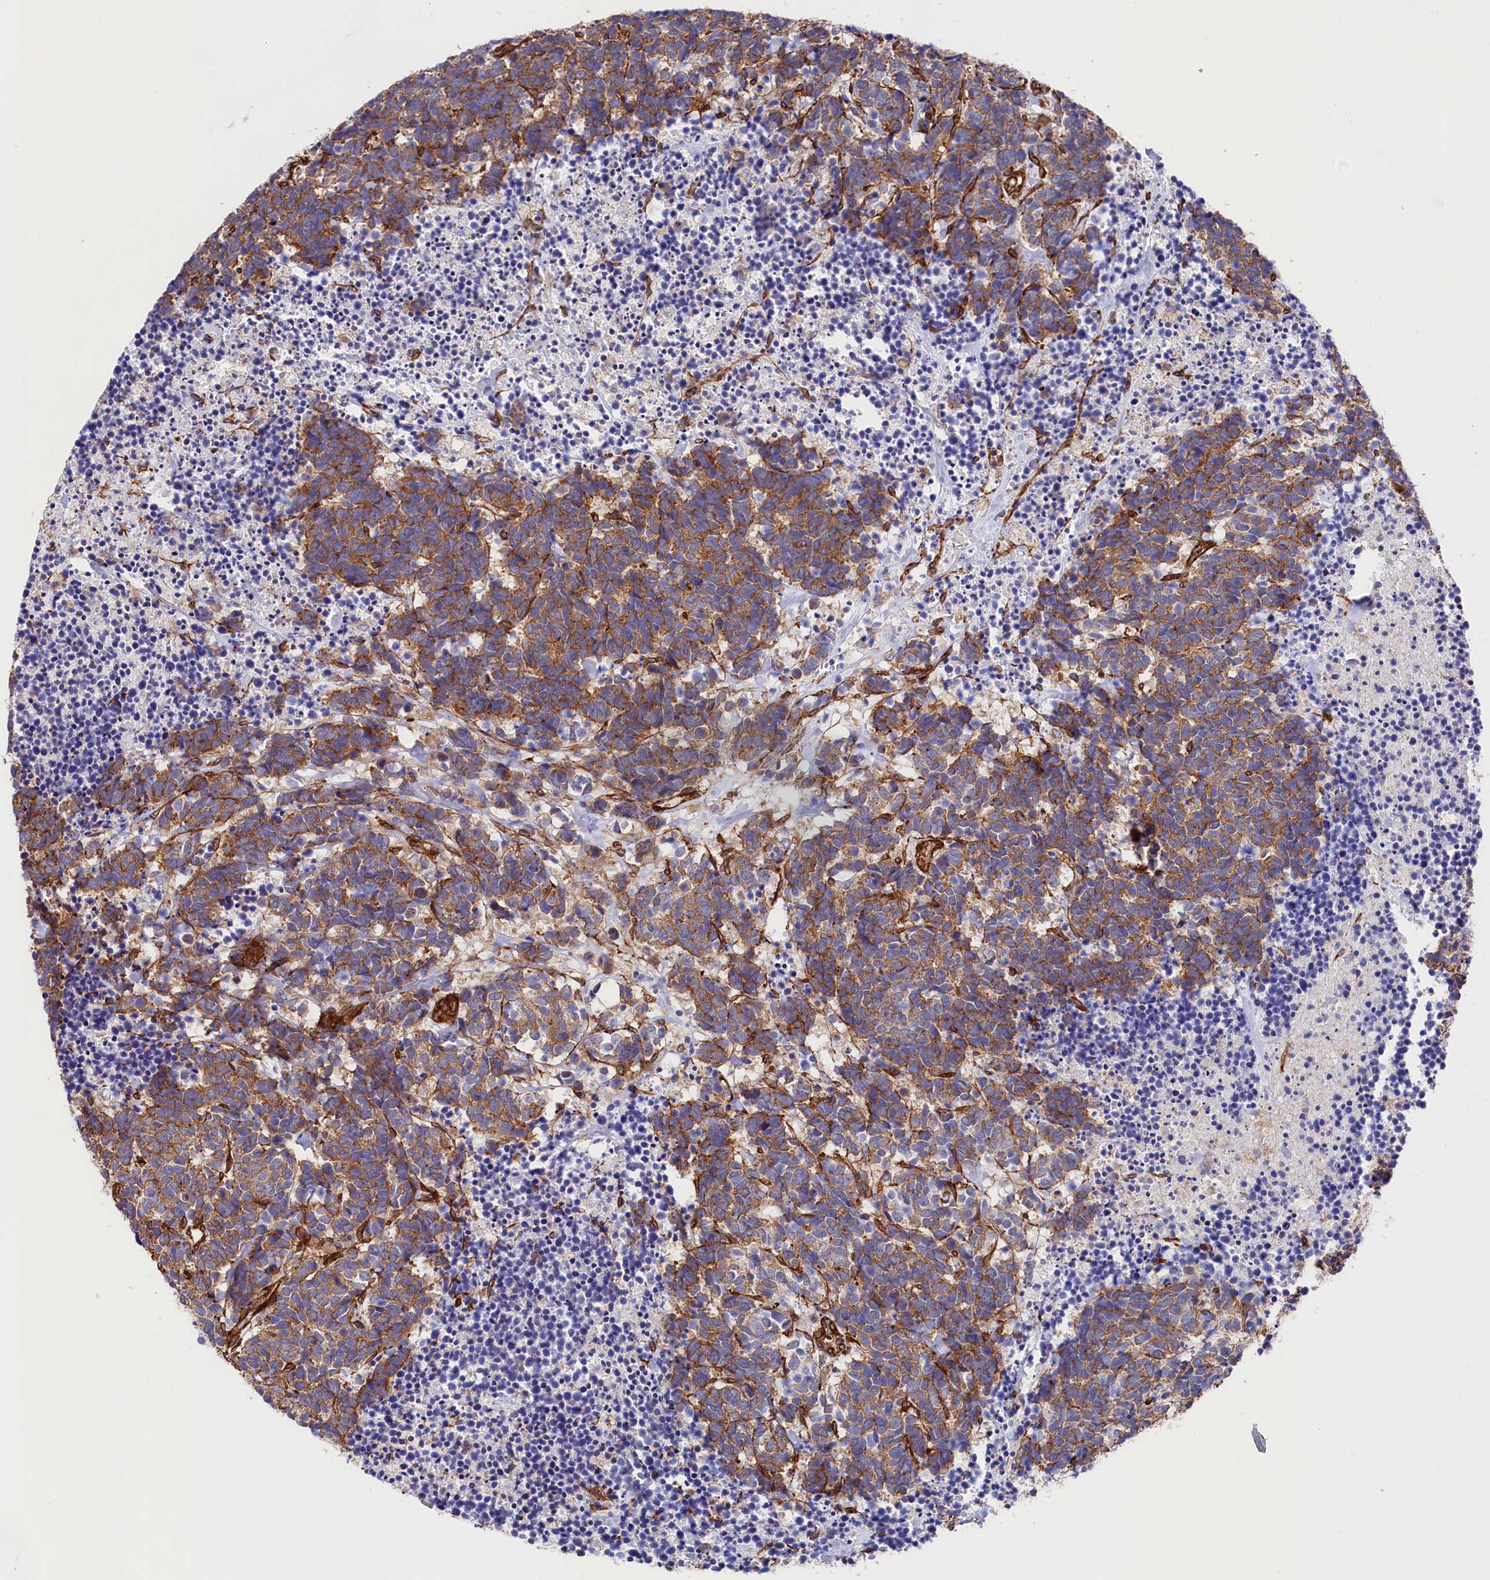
{"staining": {"intensity": "moderate", "quantity": ">75%", "location": "cytoplasmic/membranous"}, "tissue": "carcinoid", "cell_type": "Tumor cells", "image_type": "cancer", "snomed": [{"axis": "morphology", "description": "Carcinoma, NOS"}, {"axis": "morphology", "description": "Carcinoid, malignant, NOS"}, {"axis": "topography", "description": "Urinary bladder"}], "caption": "Protein expression by immunohistochemistry (IHC) demonstrates moderate cytoplasmic/membranous expression in about >75% of tumor cells in malignant carcinoid.", "gene": "TNKS1BP1", "patient": {"sex": "male", "age": 57}}